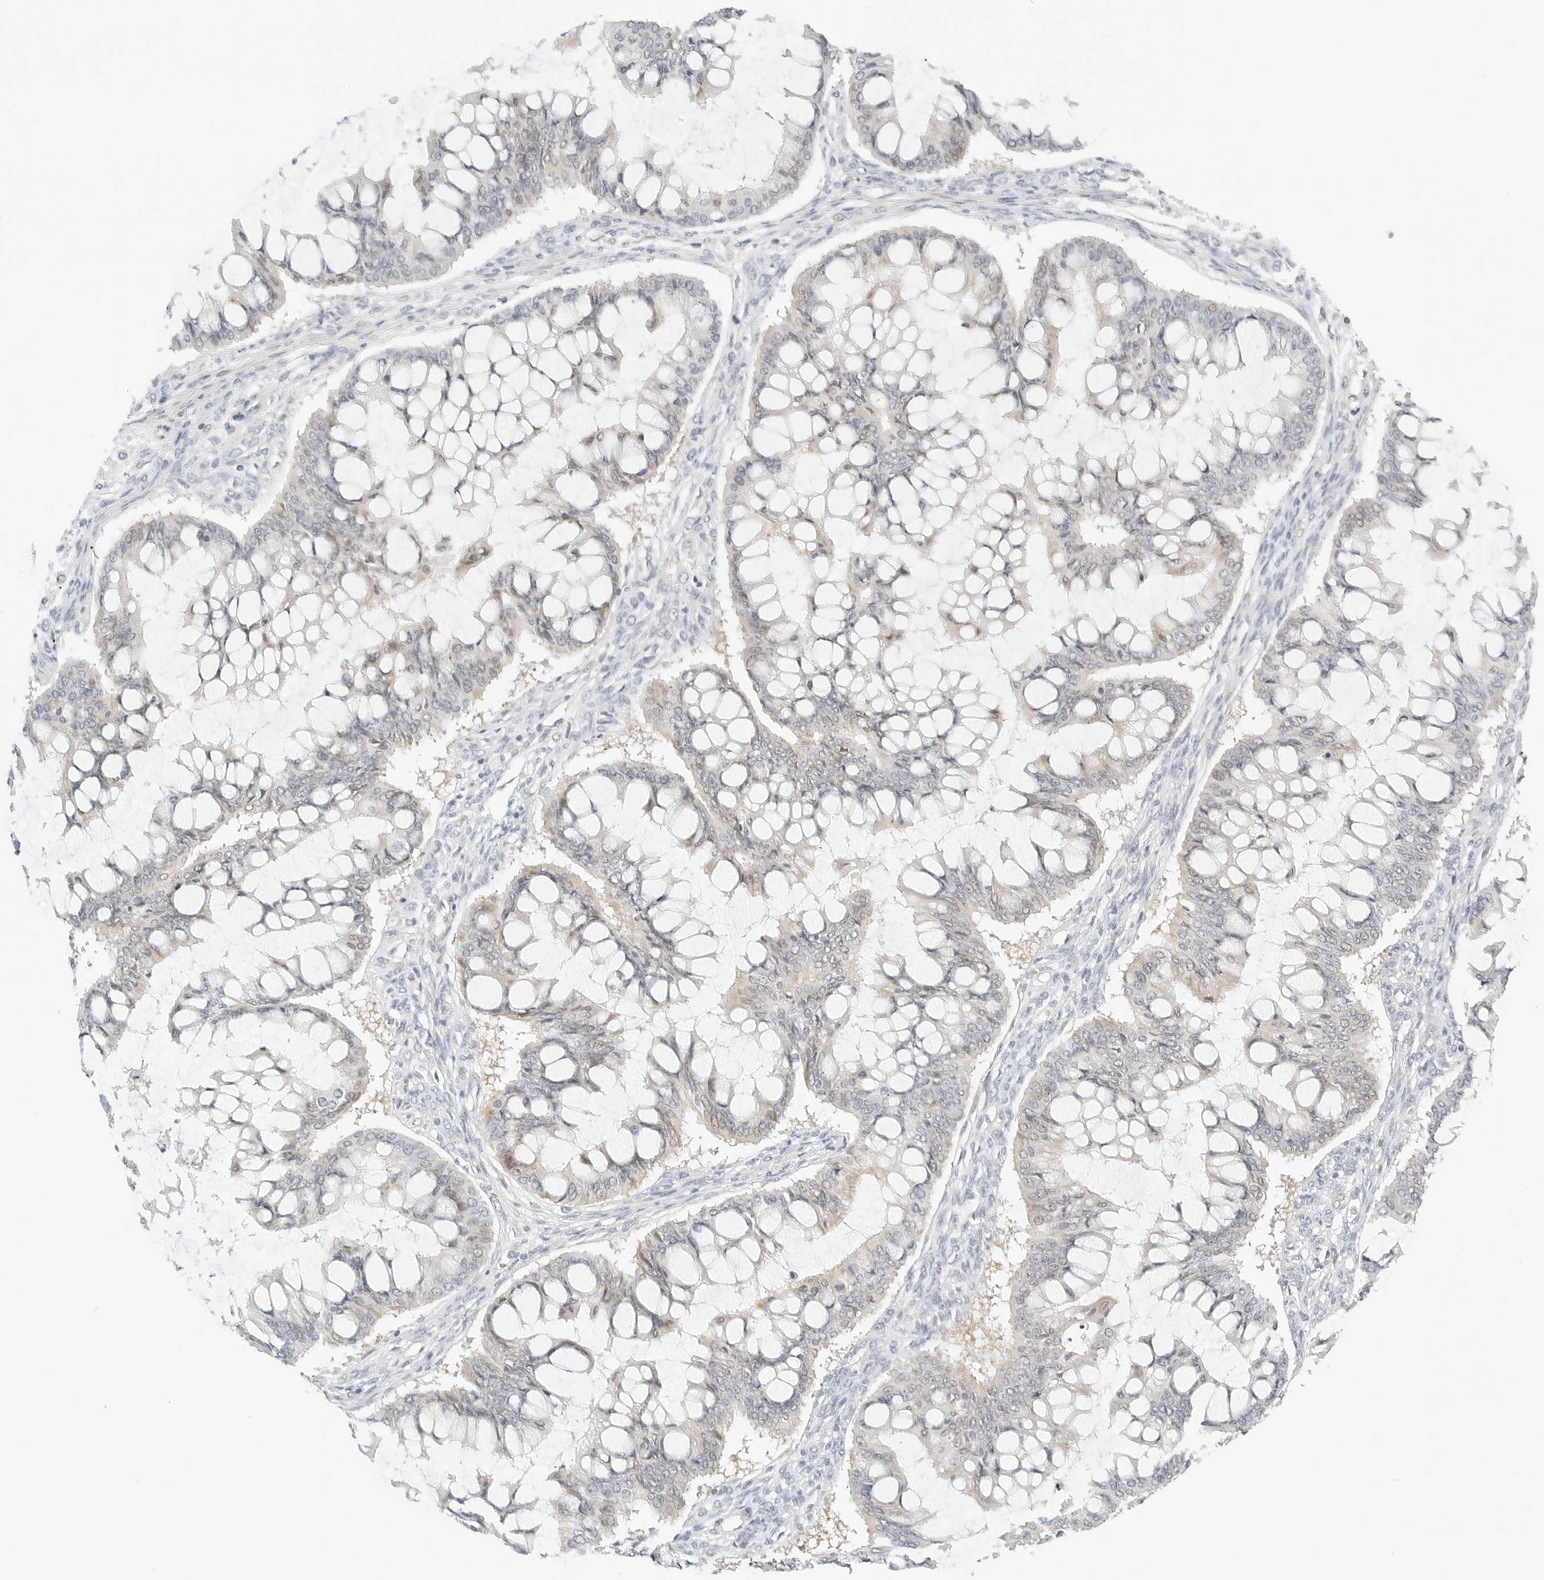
{"staining": {"intensity": "weak", "quantity": "<25%", "location": "cytoplasmic/membranous"}, "tissue": "ovarian cancer", "cell_type": "Tumor cells", "image_type": "cancer", "snomed": [{"axis": "morphology", "description": "Cystadenocarcinoma, mucinous, NOS"}, {"axis": "topography", "description": "Ovary"}], "caption": "This is a micrograph of immunohistochemistry staining of ovarian cancer (mucinous cystadenocarcinoma), which shows no staining in tumor cells.", "gene": "TEKT2", "patient": {"sex": "female", "age": 73}}